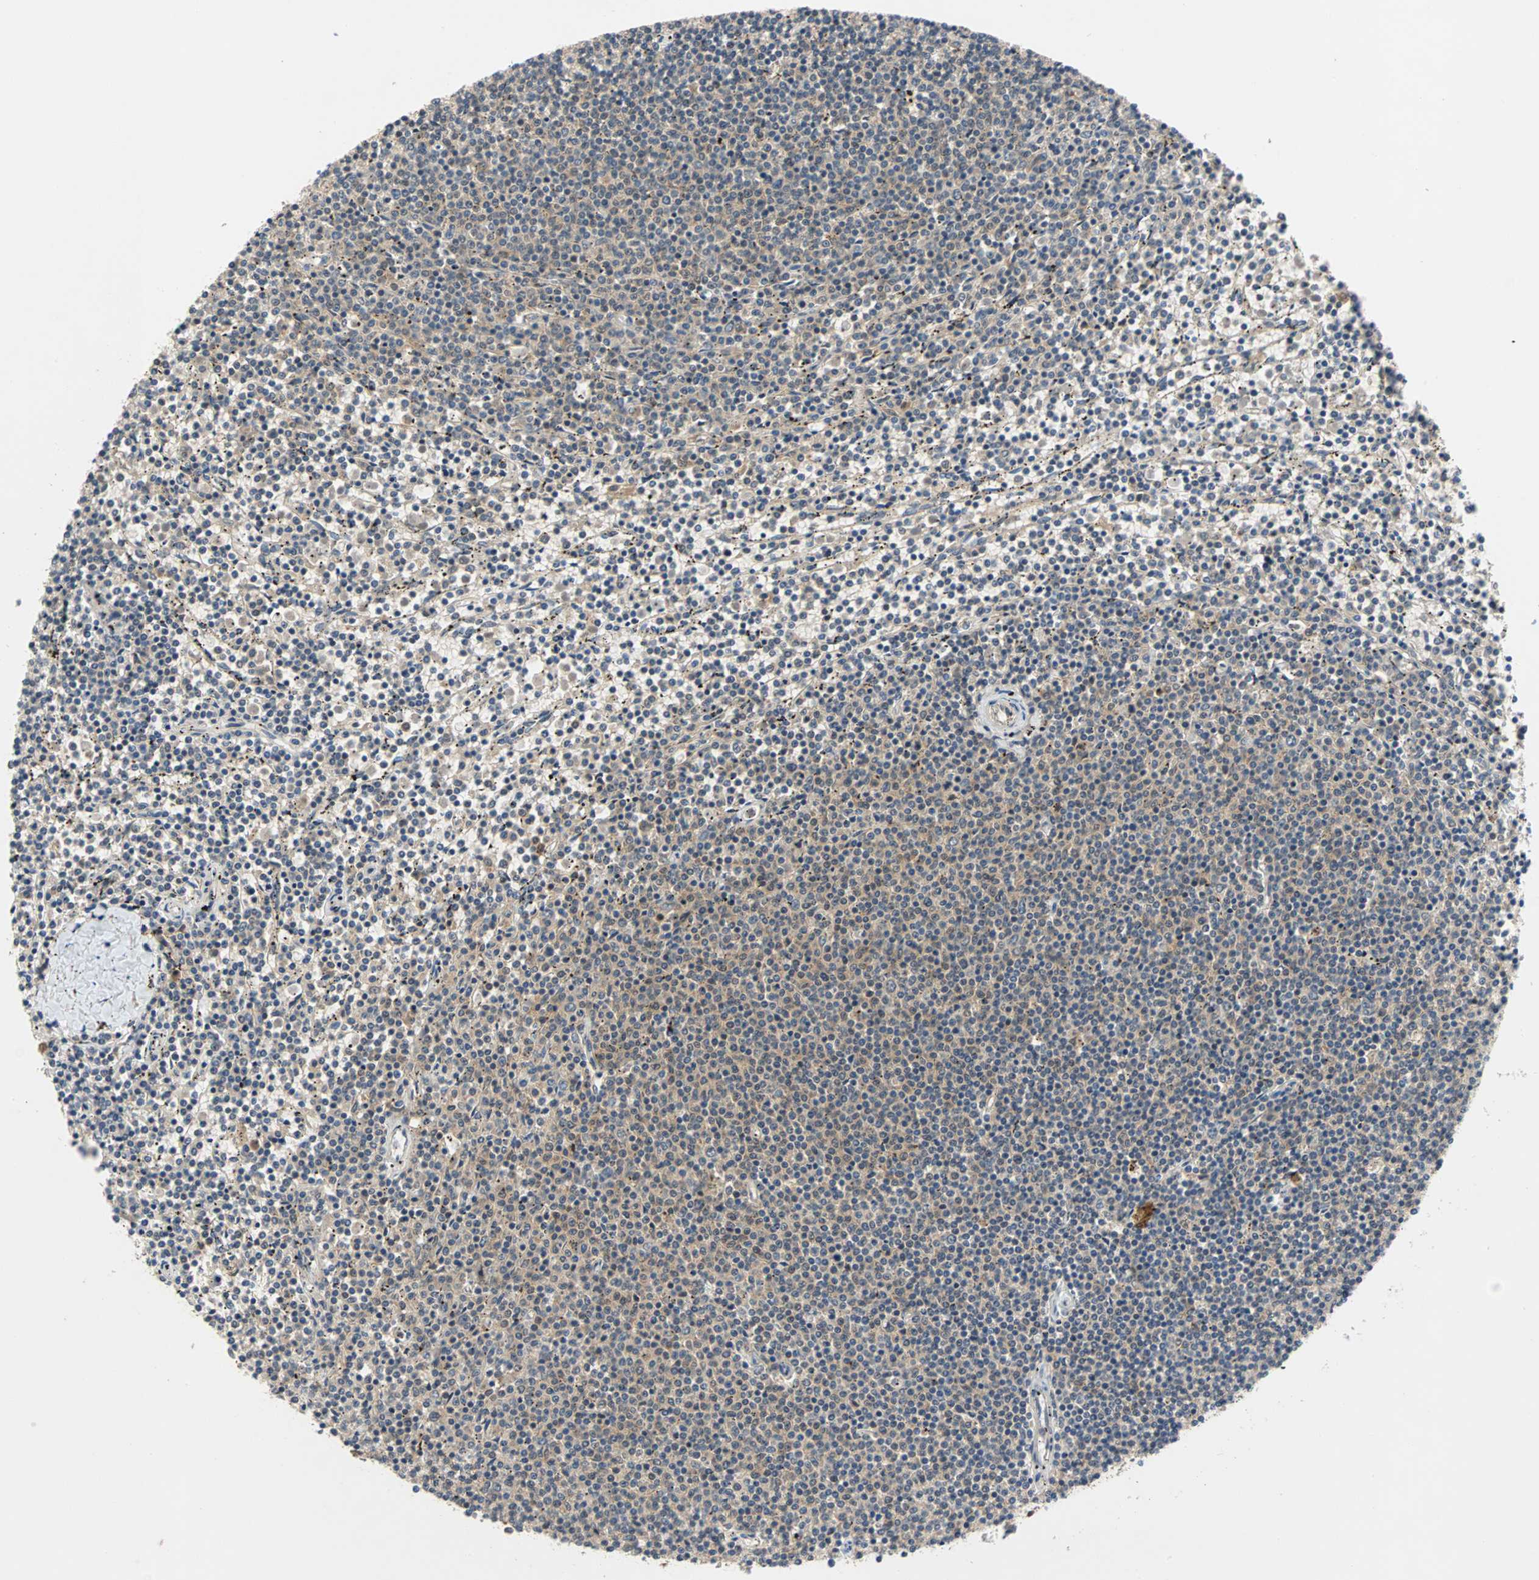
{"staining": {"intensity": "weak", "quantity": "25%-75%", "location": "cytoplasmic/membranous"}, "tissue": "lymphoma", "cell_type": "Tumor cells", "image_type": "cancer", "snomed": [{"axis": "morphology", "description": "Malignant lymphoma, non-Hodgkin's type, Low grade"}, {"axis": "topography", "description": "Spleen"}], "caption": "Immunohistochemistry (IHC) (DAB) staining of human lymphoma displays weak cytoplasmic/membranous protein staining in approximately 25%-75% of tumor cells. Using DAB (3,3'-diaminobenzidine) (brown) and hematoxylin (blue) stains, captured at high magnification using brightfield microscopy.", "gene": "MAP4K1", "patient": {"sex": "female", "age": 50}}